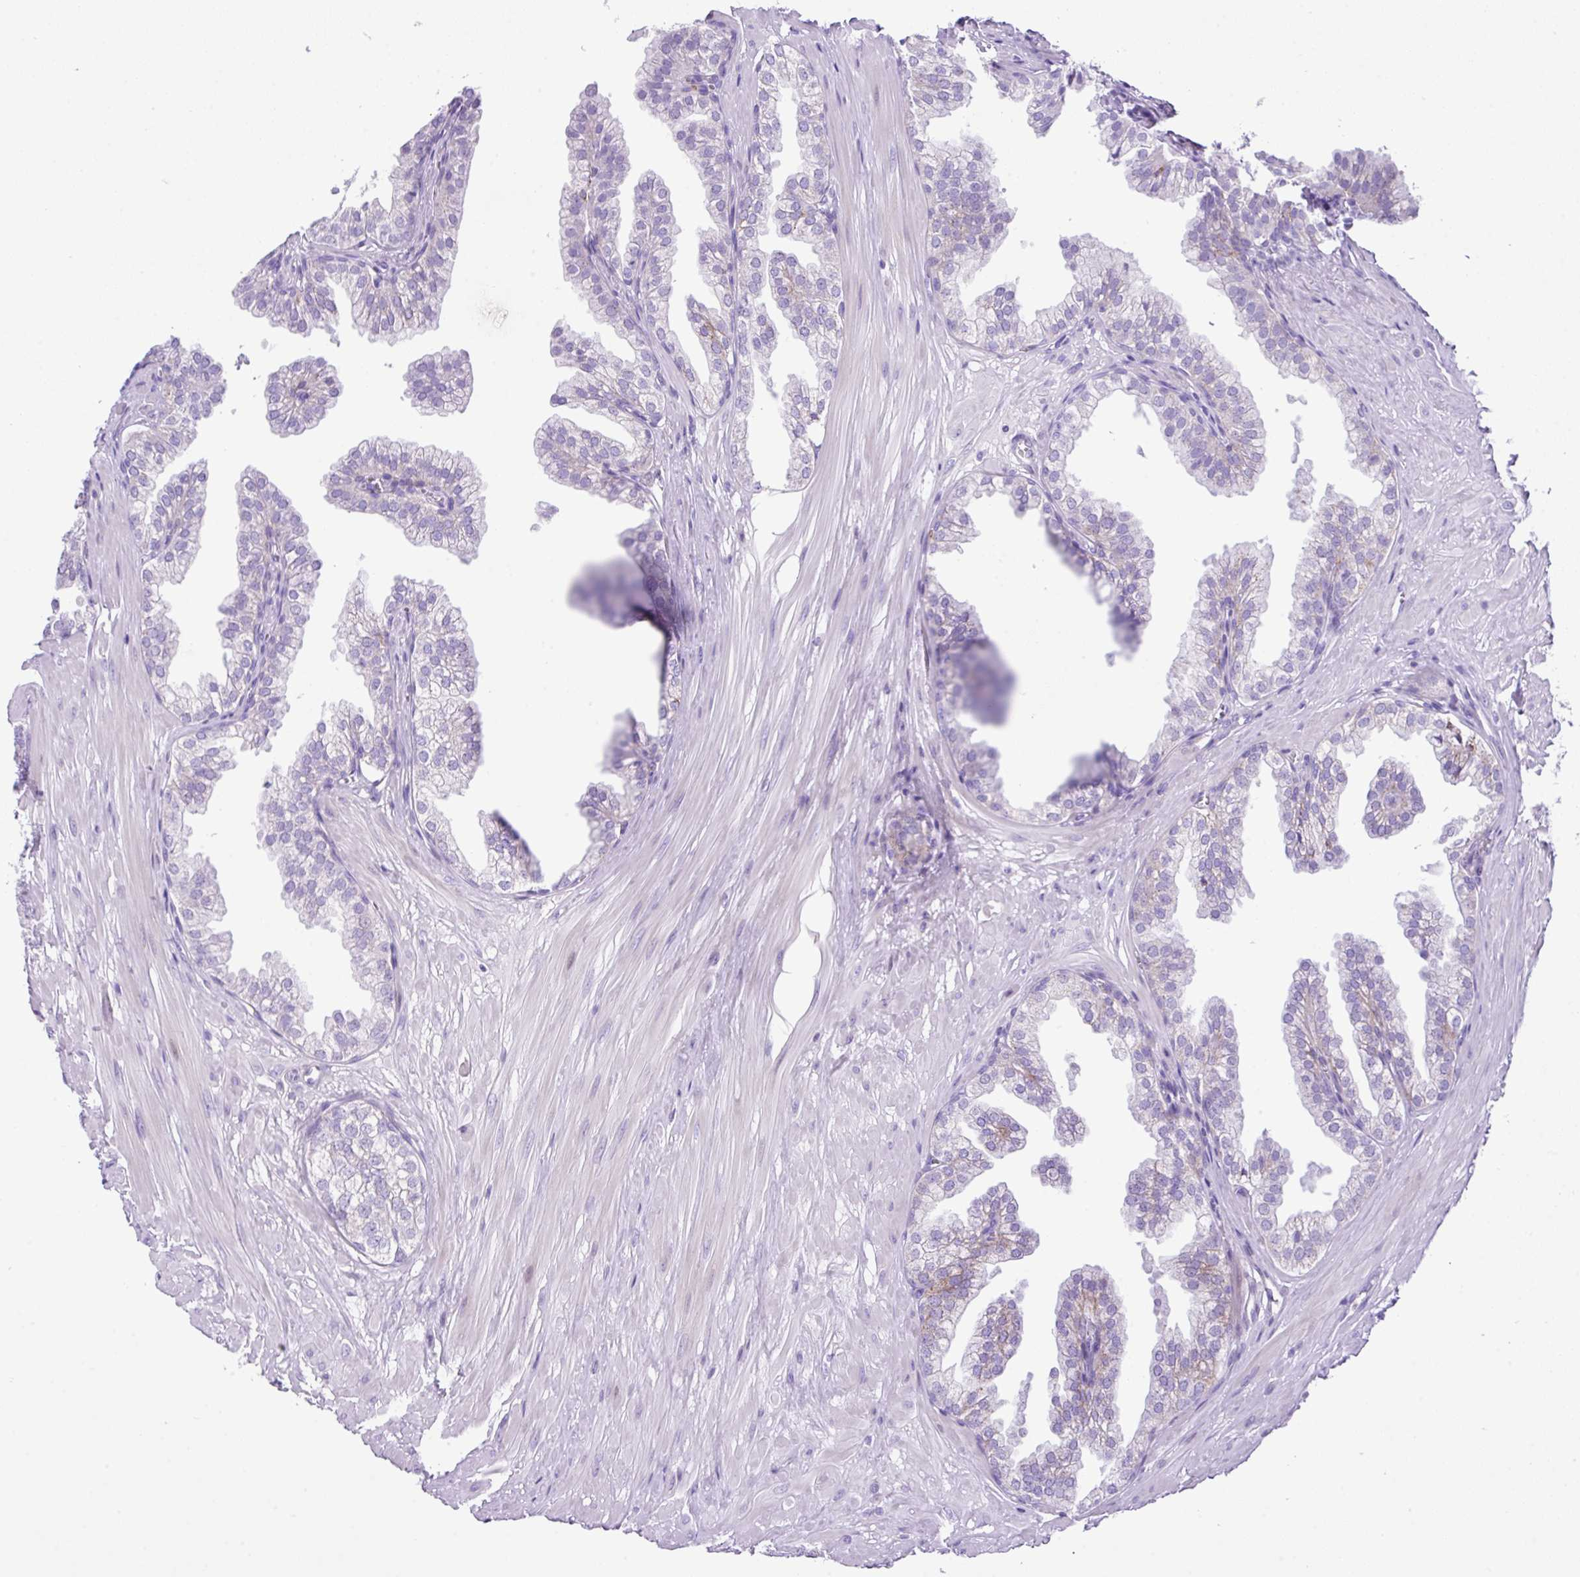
{"staining": {"intensity": "negative", "quantity": "none", "location": "none"}, "tissue": "prostate", "cell_type": "Glandular cells", "image_type": "normal", "snomed": [{"axis": "morphology", "description": "Normal tissue, NOS"}, {"axis": "topography", "description": "Prostate"}, {"axis": "topography", "description": "Peripheral nerve tissue"}], "caption": "Immunohistochemistry (IHC) image of benign prostate: human prostate stained with DAB demonstrates no significant protein positivity in glandular cells. (Stains: DAB immunohistochemistry (IHC) with hematoxylin counter stain, Microscopy: brightfield microscopy at high magnification).", "gene": "RCAN2", "patient": {"sex": "male", "age": 55}}